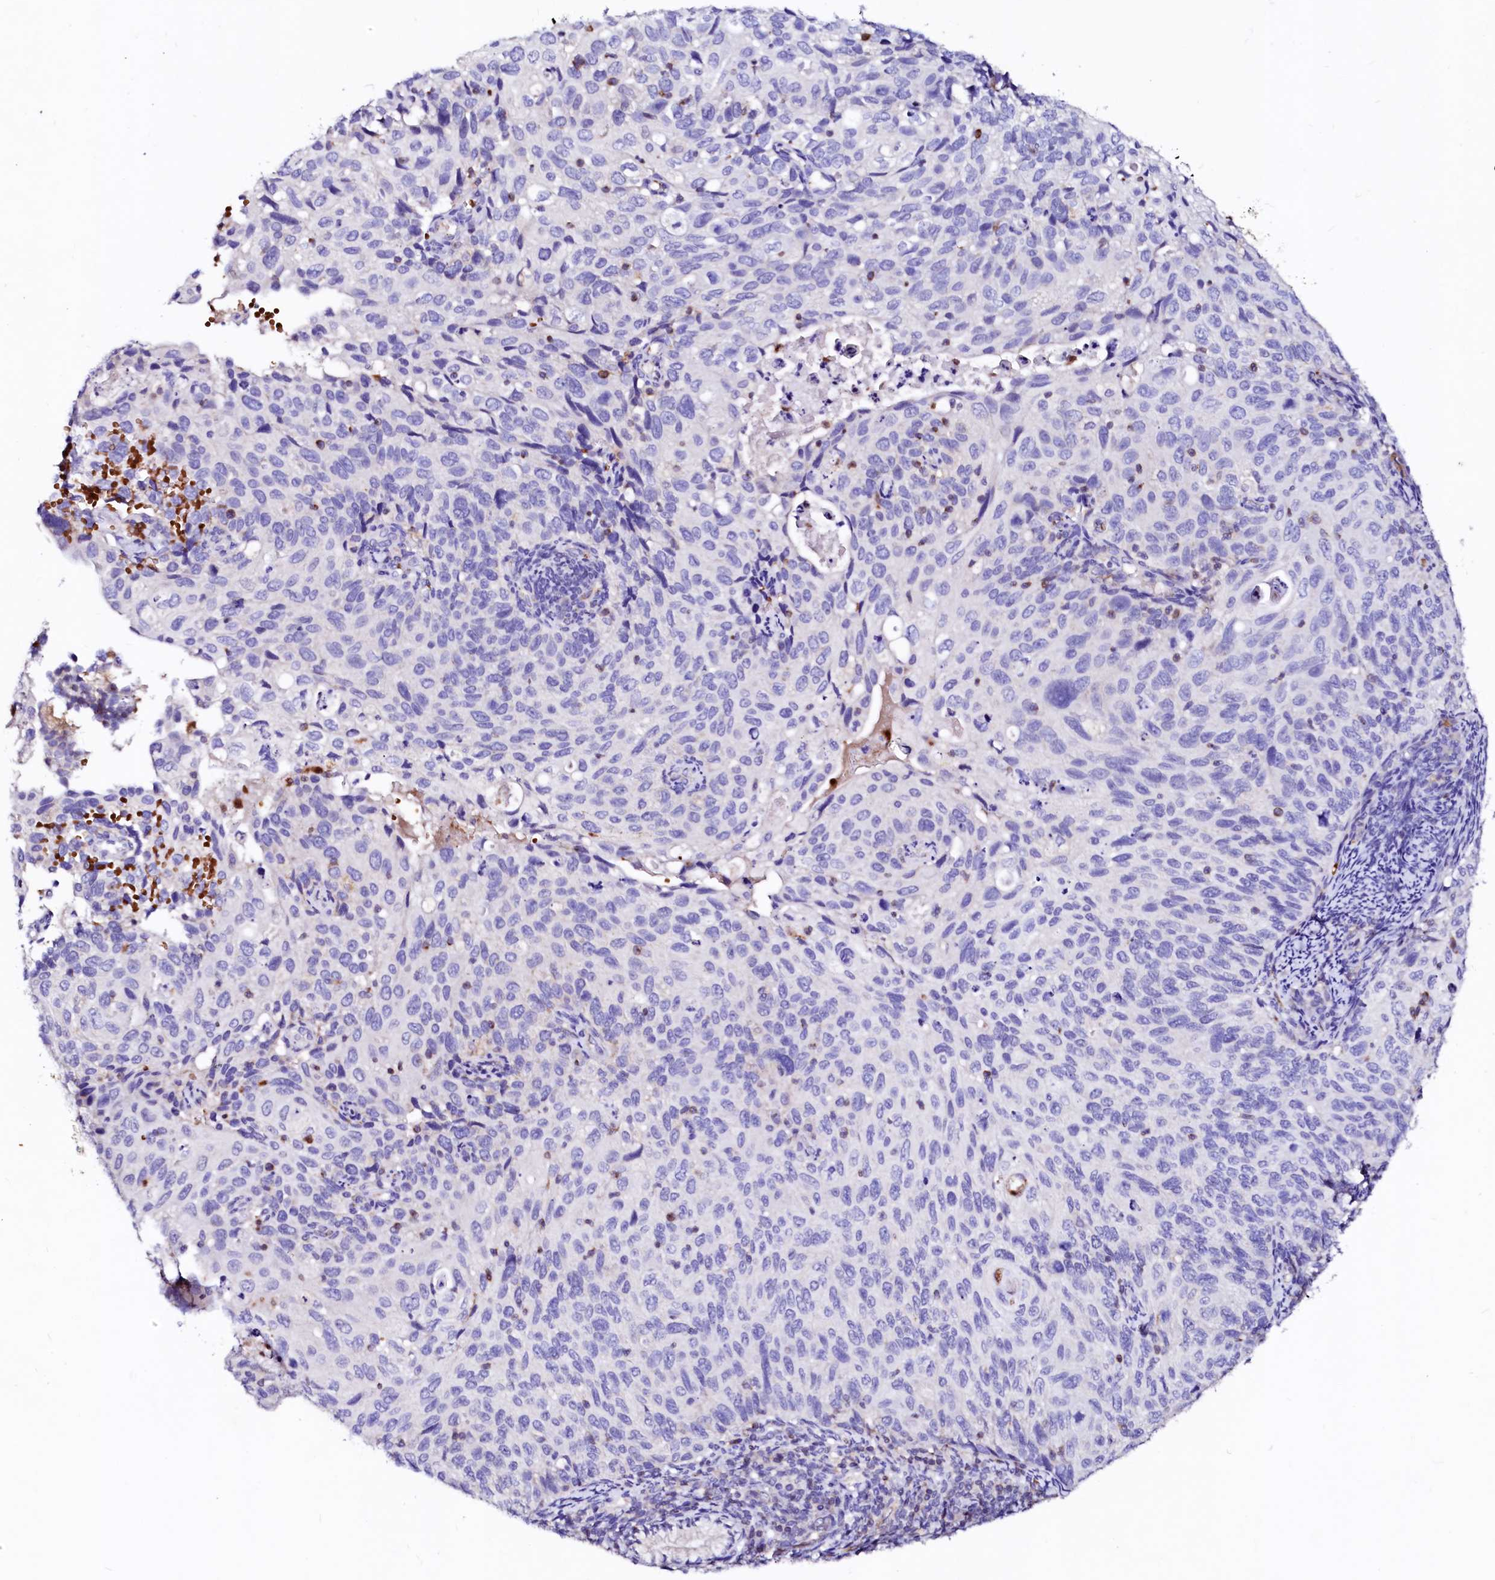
{"staining": {"intensity": "negative", "quantity": "none", "location": "none"}, "tissue": "cervical cancer", "cell_type": "Tumor cells", "image_type": "cancer", "snomed": [{"axis": "morphology", "description": "Squamous cell carcinoma, NOS"}, {"axis": "topography", "description": "Cervix"}], "caption": "High magnification brightfield microscopy of cervical cancer stained with DAB (brown) and counterstained with hematoxylin (blue): tumor cells show no significant positivity.", "gene": "RAB27A", "patient": {"sex": "female", "age": 70}}